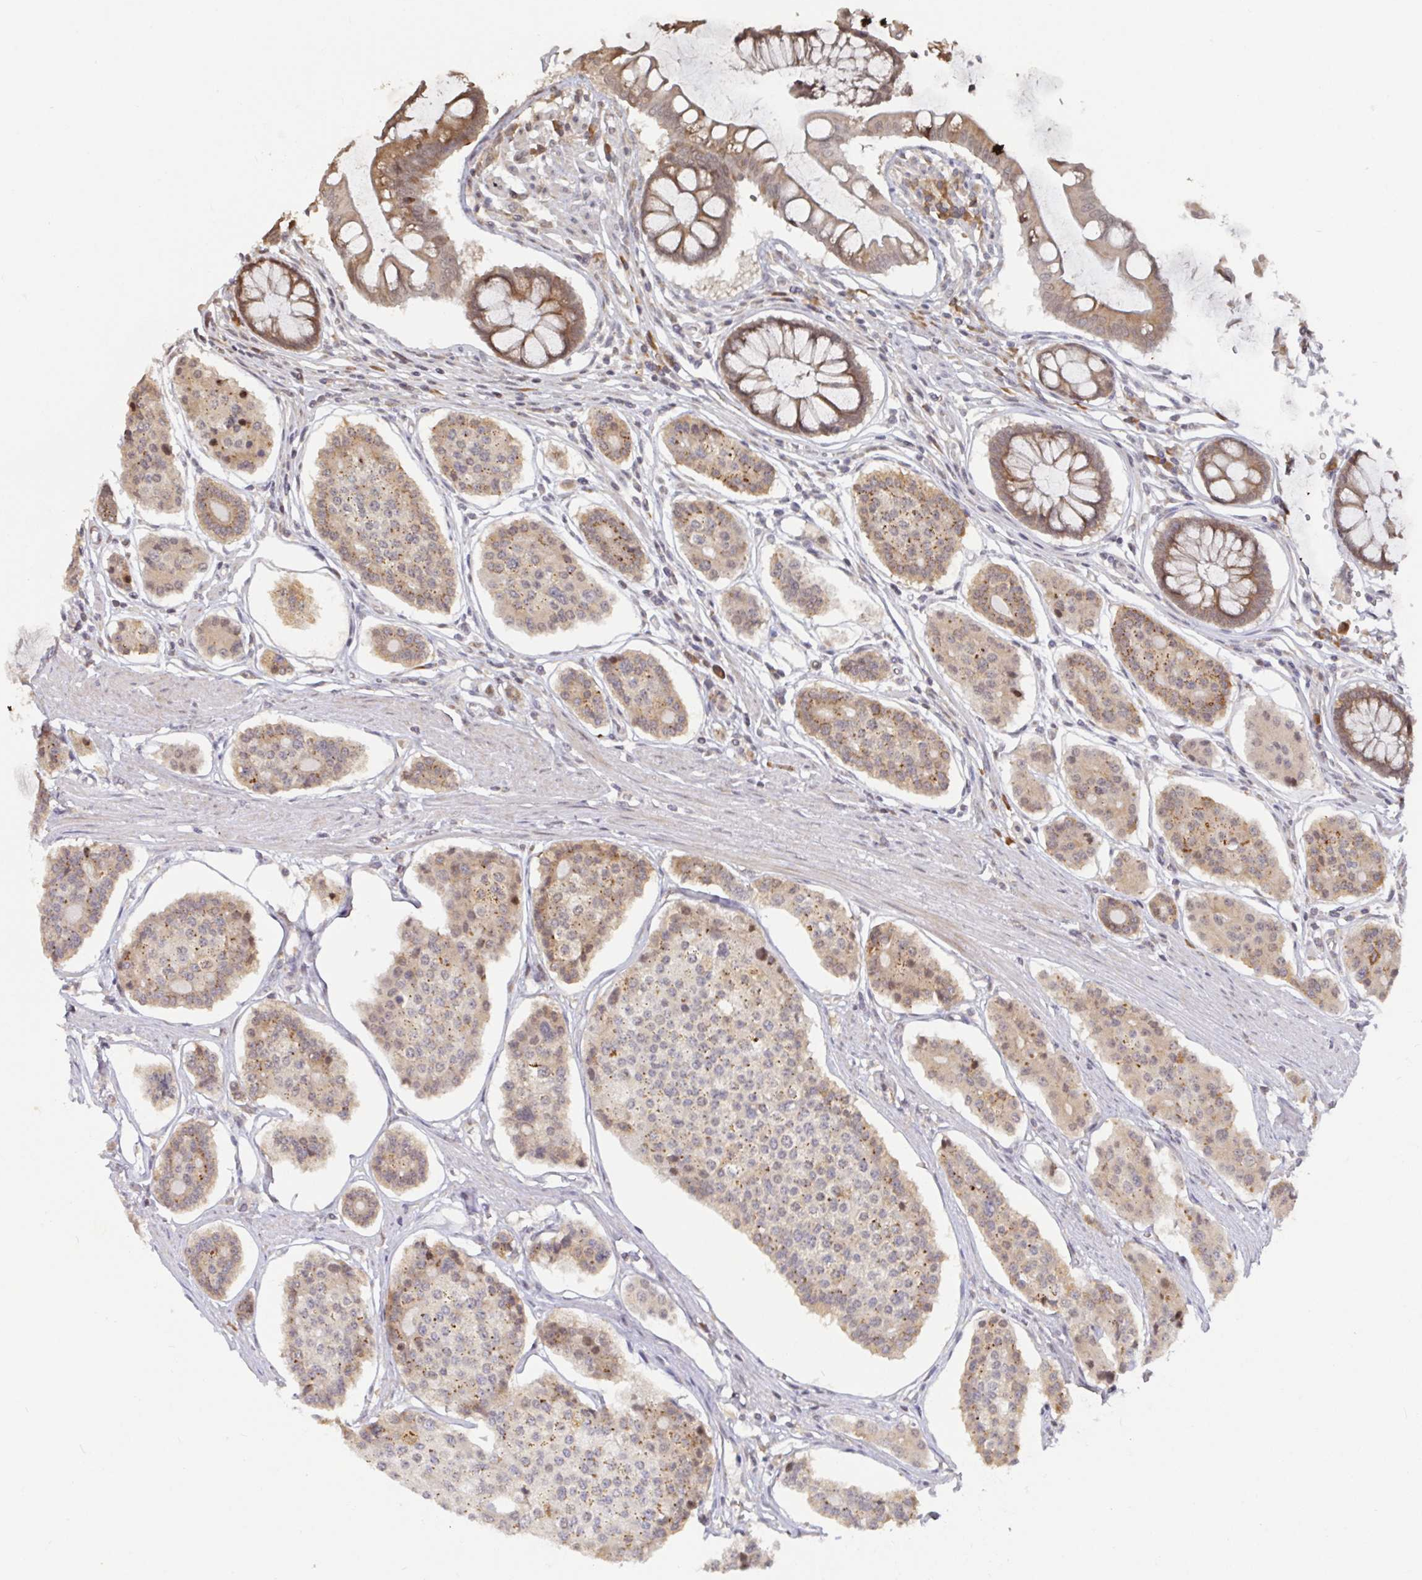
{"staining": {"intensity": "moderate", "quantity": "25%-75%", "location": "cytoplasmic/membranous"}, "tissue": "carcinoid", "cell_type": "Tumor cells", "image_type": "cancer", "snomed": [{"axis": "morphology", "description": "Carcinoid, malignant, NOS"}, {"axis": "topography", "description": "Small intestine"}], "caption": "Malignant carcinoid stained with DAB immunohistochemistry reveals medium levels of moderate cytoplasmic/membranous expression in about 25%-75% of tumor cells. (IHC, brightfield microscopy, high magnification).", "gene": "ALG1", "patient": {"sex": "female", "age": 65}}